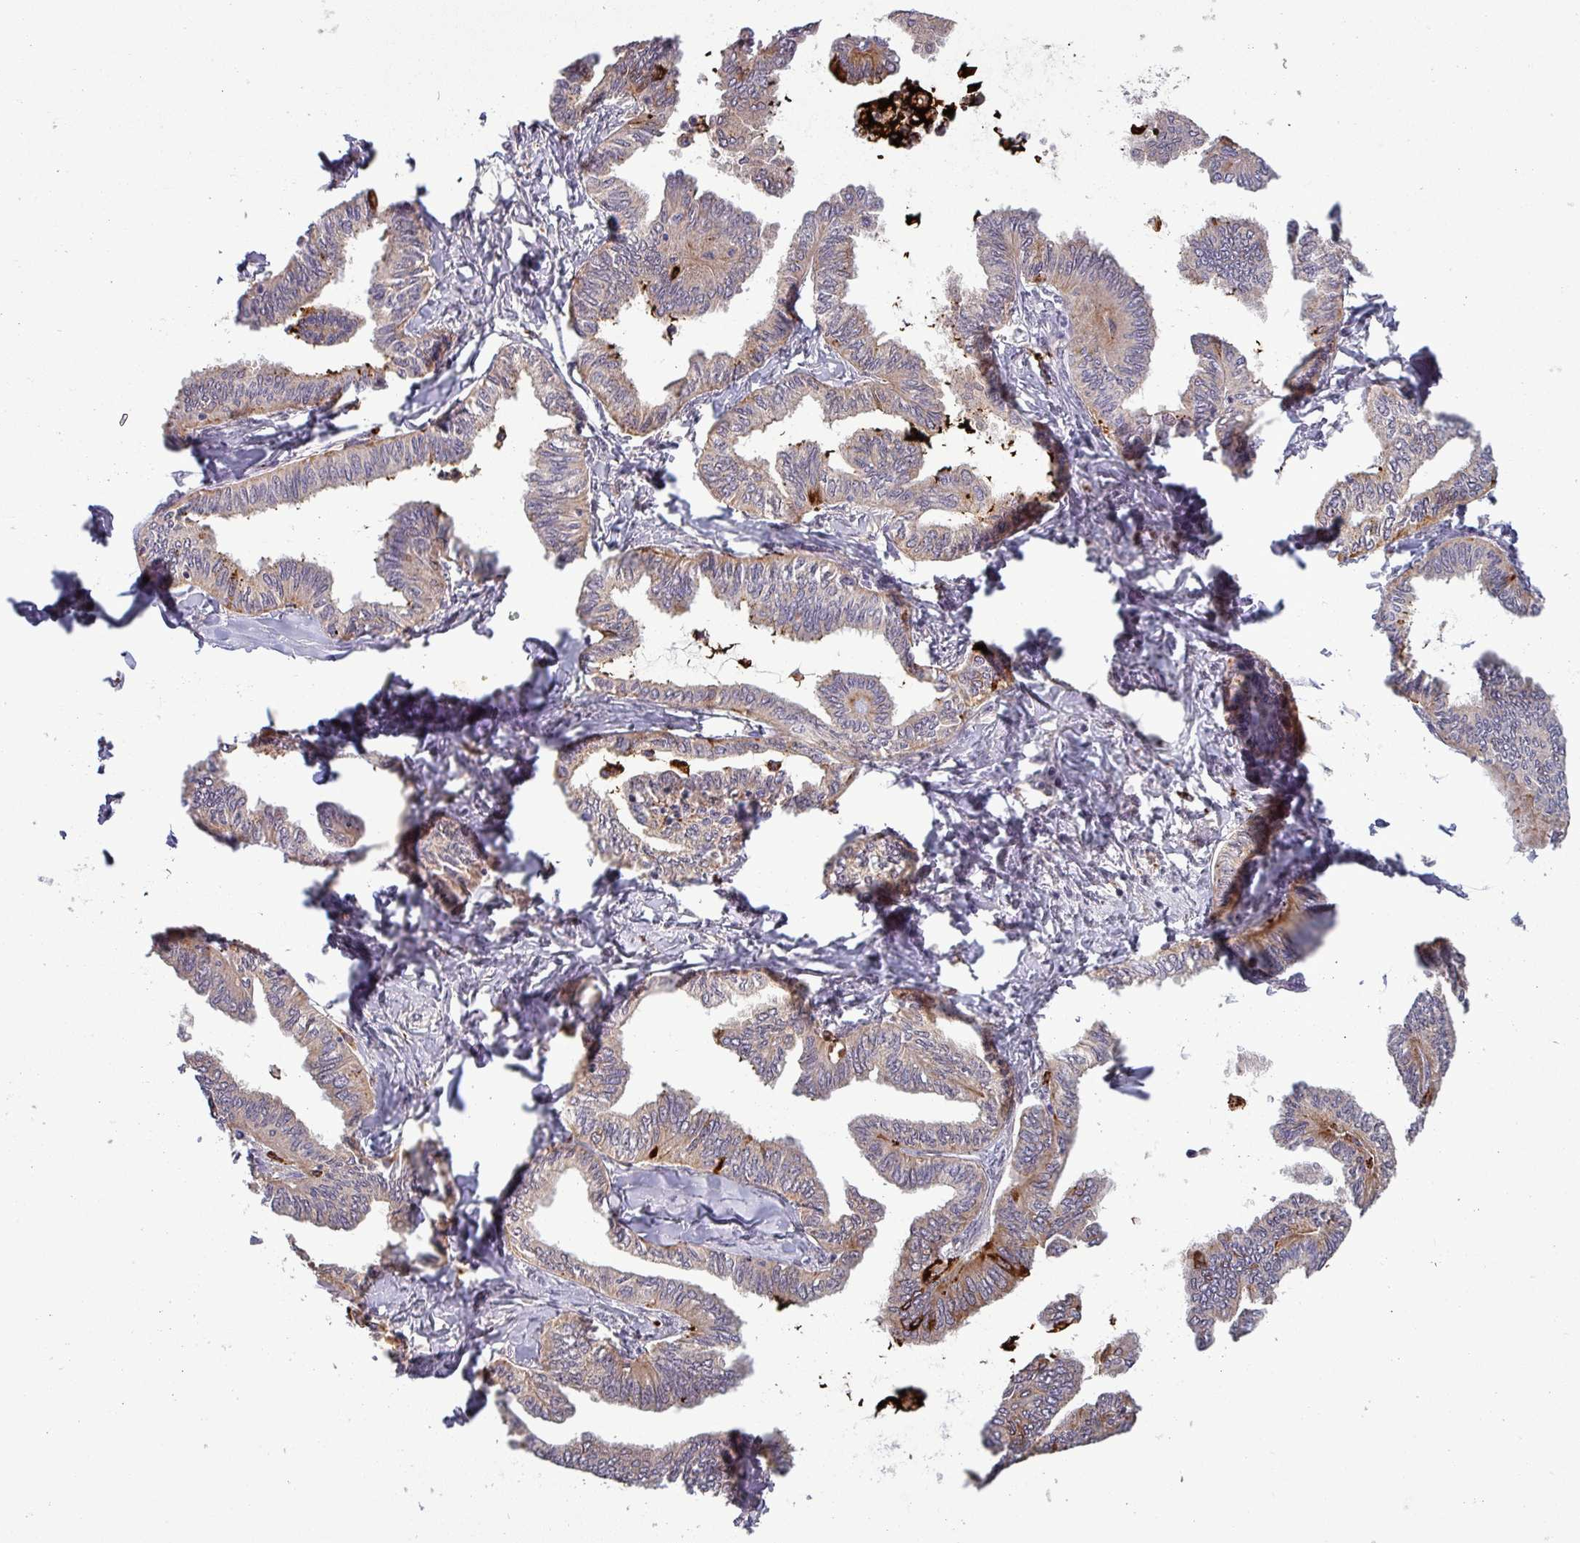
{"staining": {"intensity": "moderate", "quantity": "<25%", "location": "cytoplasmic/membranous"}, "tissue": "ovarian cancer", "cell_type": "Tumor cells", "image_type": "cancer", "snomed": [{"axis": "morphology", "description": "Carcinoma, endometroid"}, {"axis": "topography", "description": "Ovary"}], "caption": "A low amount of moderate cytoplasmic/membranous positivity is appreciated in approximately <25% of tumor cells in ovarian cancer (endometroid carcinoma) tissue.", "gene": "PUS1", "patient": {"sex": "female", "age": 70}}